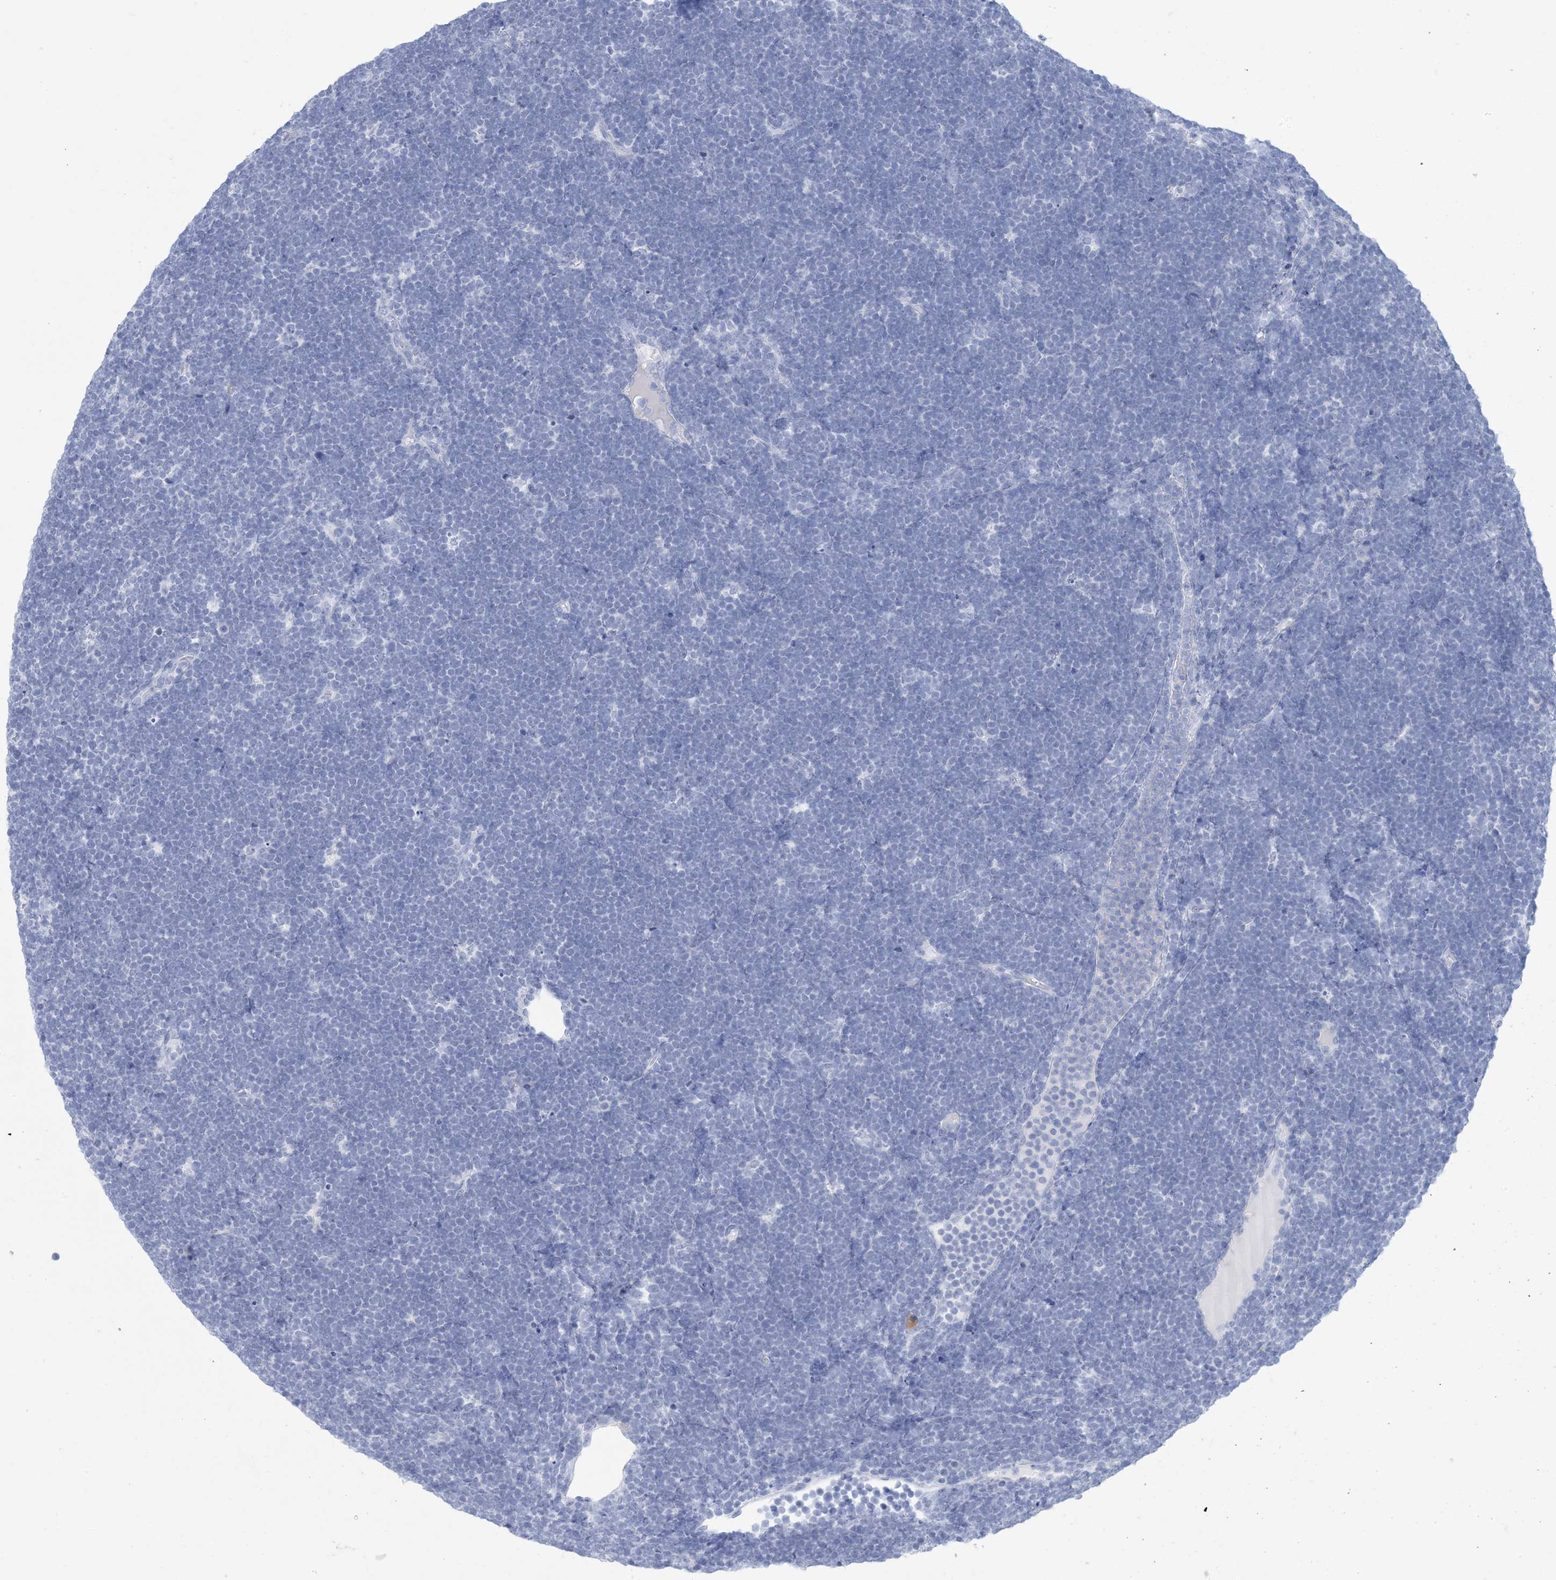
{"staining": {"intensity": "negative", "quantity": "none", "location": "none"}, "tissue": "lymphoma", "cell_type": "Tumor cells", "image_type": "cancer", "snomed": [{"axis": "morphology", "description": "Malignant lymphoma, non-Hodgkin's type, High grade"}, {"axis": "topography", "description": "Lymph node"}], "caption": "The photomicrograph shows no significant staining in tumor cells of lymphoma.", "gene": "SH3YL1", "patient": {"sex": "male", "age": 13}}